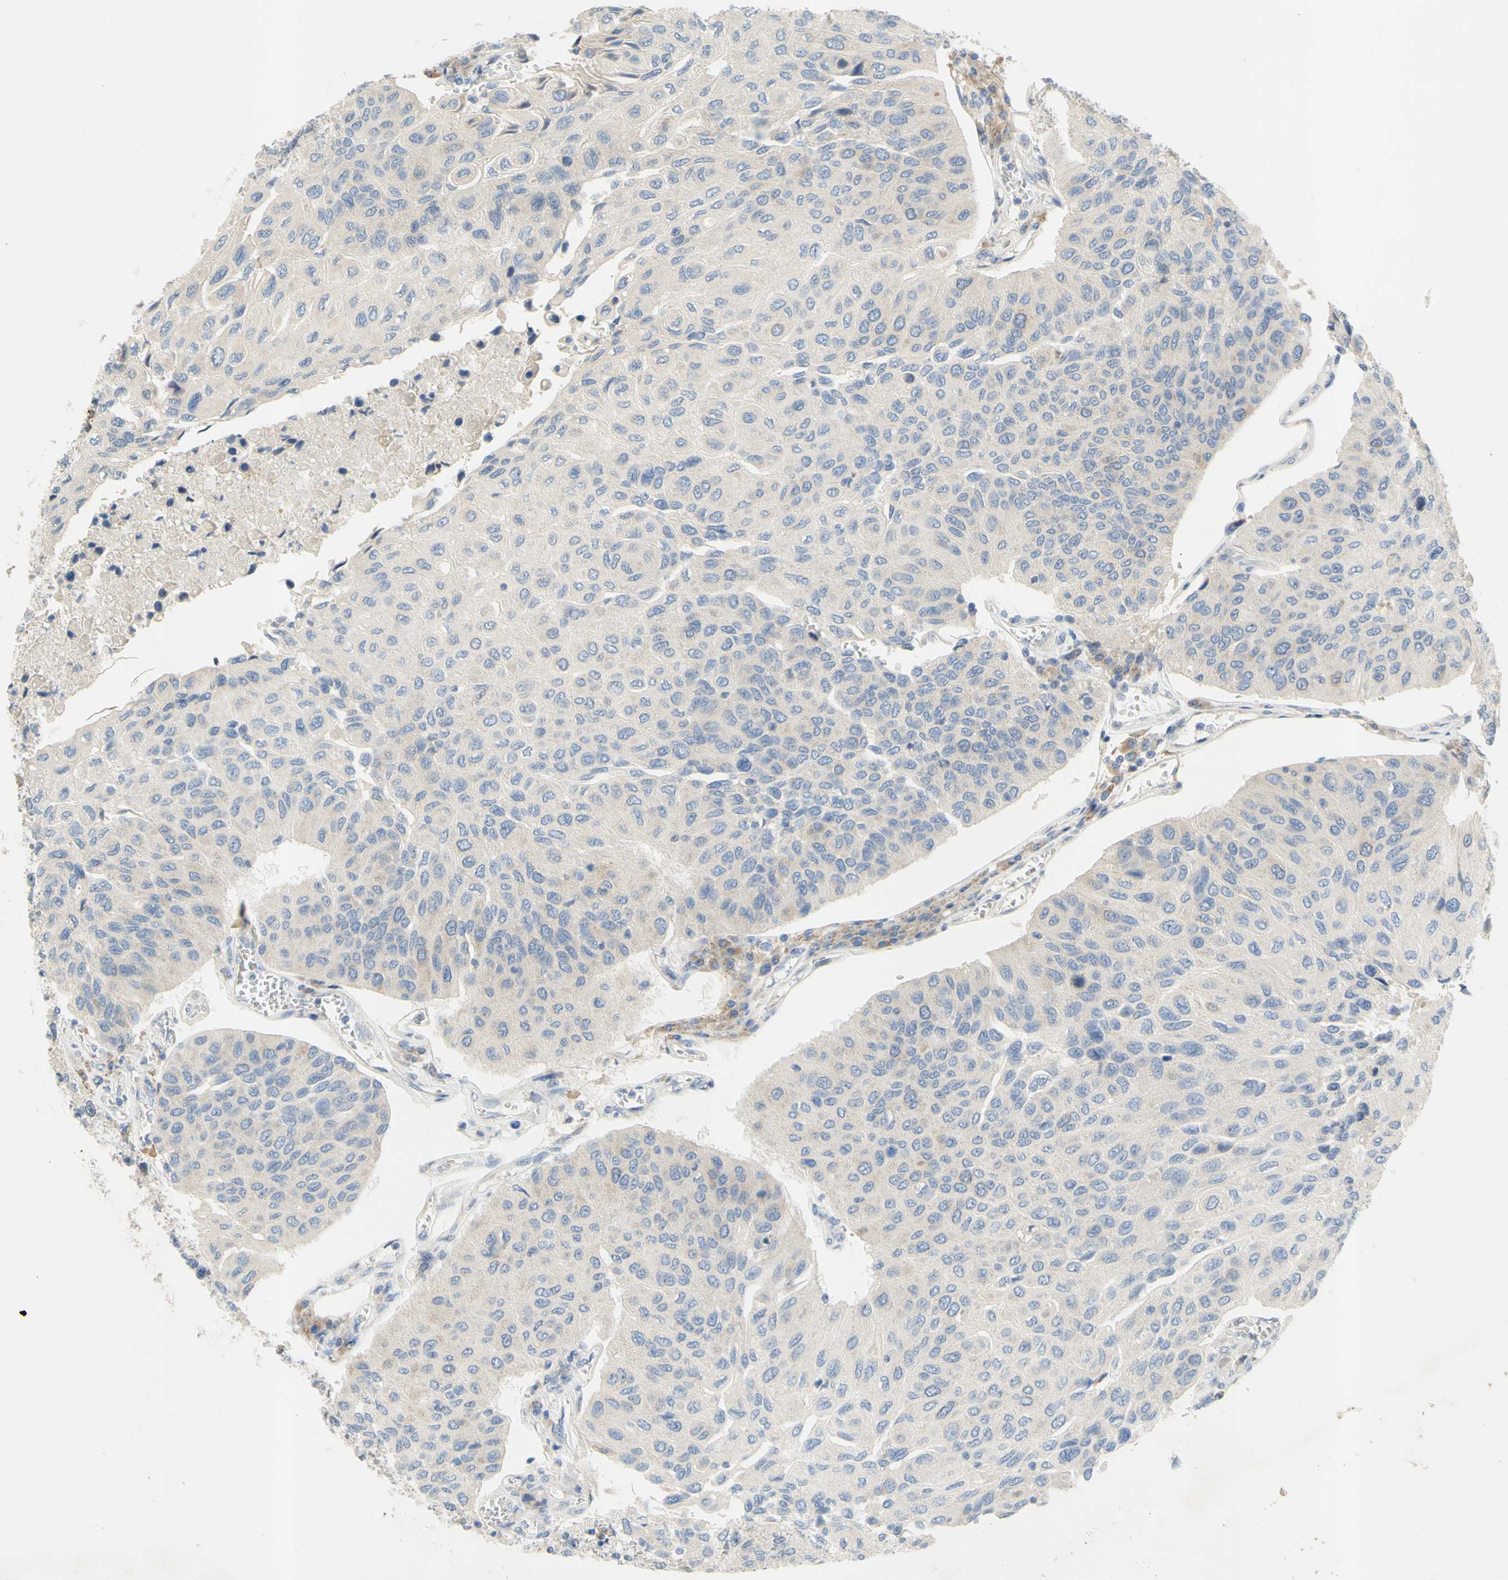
{"staining": {"intensity": "weak", "quantity": "25%-75%", "location": "cytoplasmic/membranous"}, "tissue": "urothelial cancer", "cell_type": "Tumor cells", "image_type": "cancer", "snomed": [{"axis": "morphology", "description": "Urothelial carcinoma, High grade"}, {"axis": "topography", "description": "Urinary bladder"}], "caption": "Weak cytoplasmic/membranous protein positivity is identified in about 25%-75% of tumor cells in high-grade urothelial carcinoma. Ihc stains the protein in brown and the nuclei are stained blue.", "gene": "CCNB2", "patient": {"sex": "male", "age": 66}}